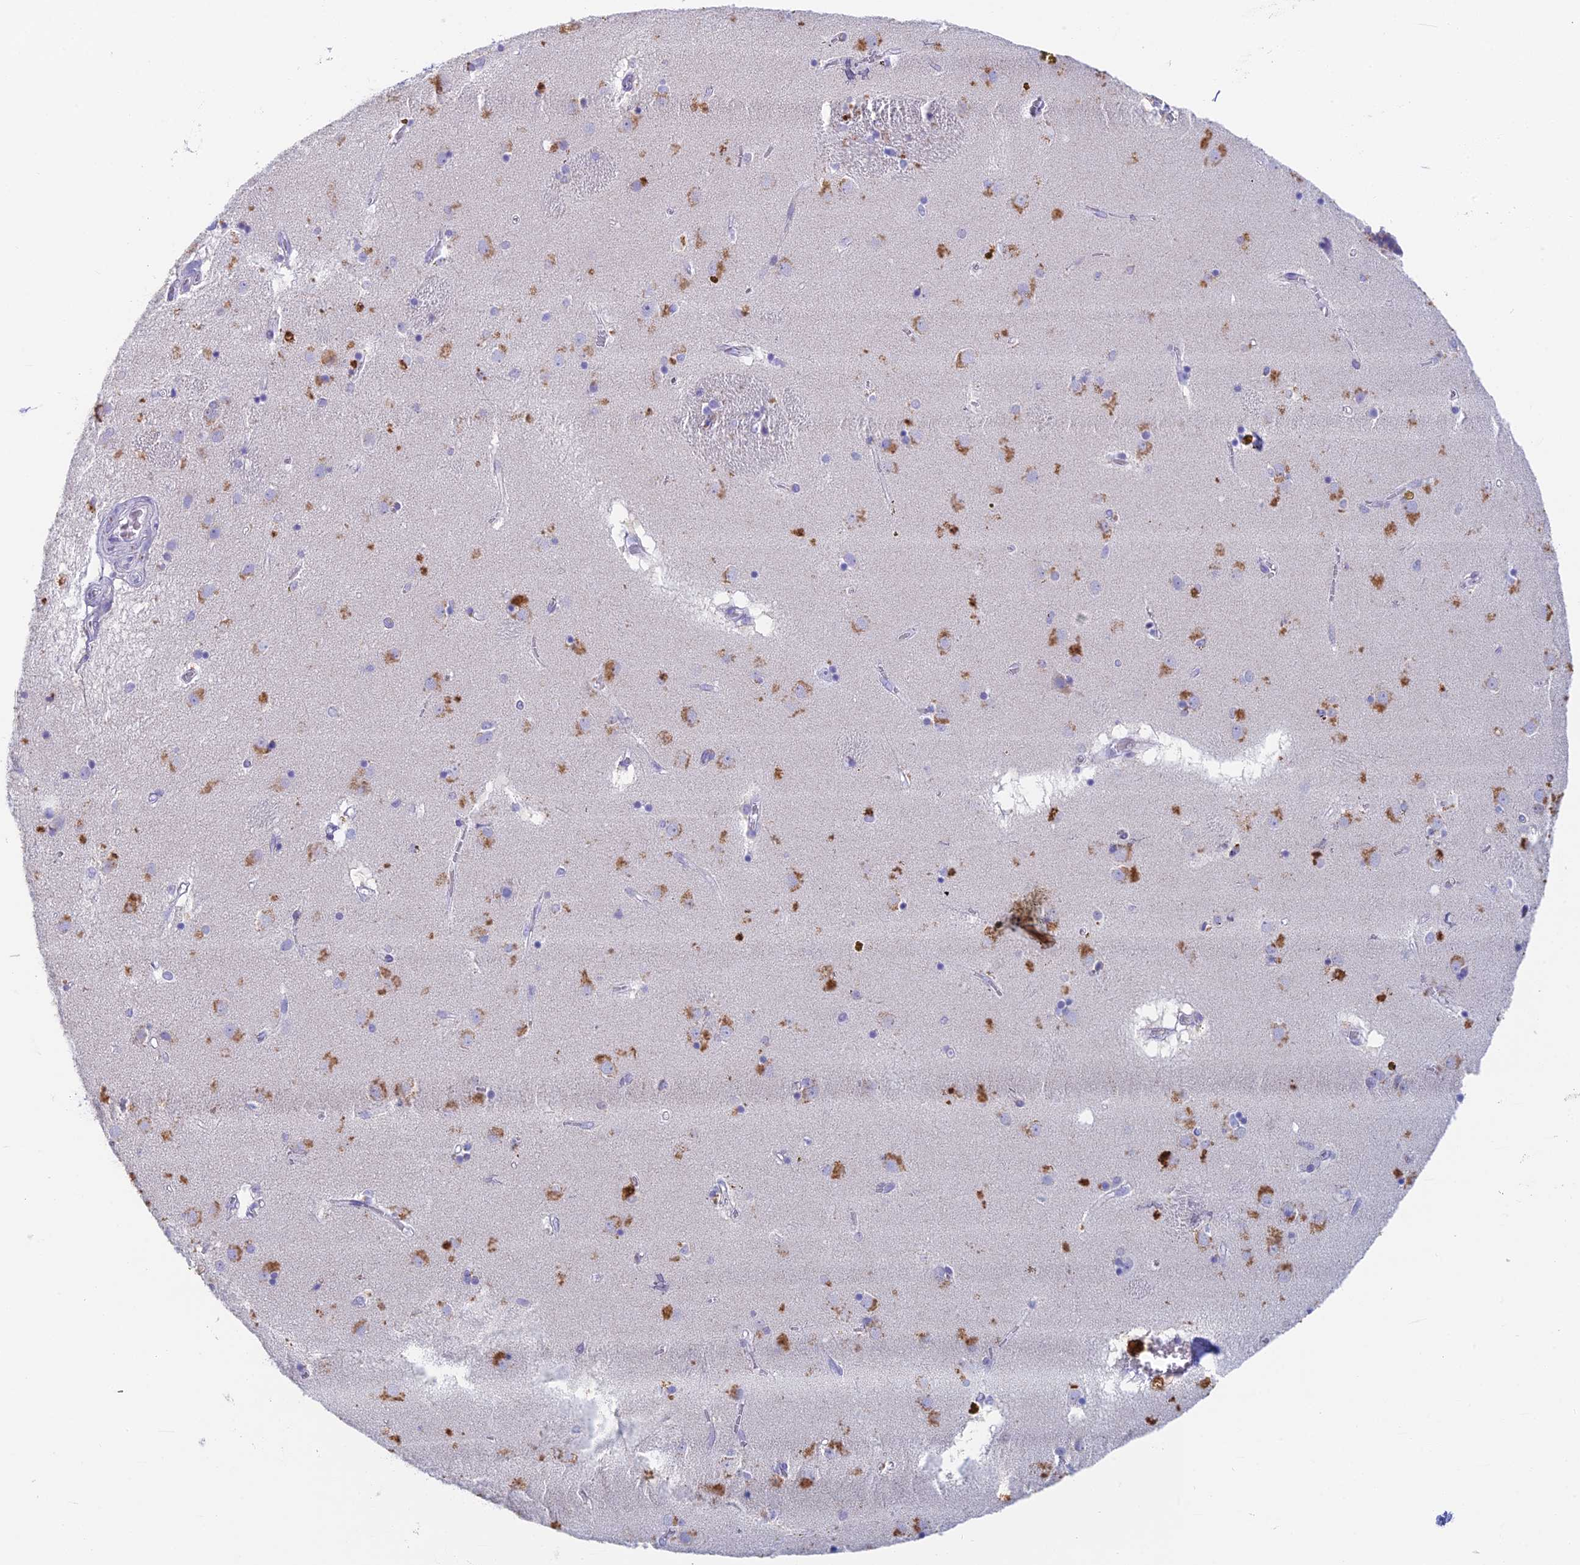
{"staining": {"intensity": "moderate", "quantity": "<25%", "location": "cytoplasmic/membranous"}, "tissue": "caudate", "cell_type": "Glial cells", "image_type": "normal", "snomed": [{"axis": "morphology", "description": "Normal tissue, NOS"}, {"axis": "topography", "description": "Lateral ventricle wall"}], "caption": "High-magnification brightfield microscopy of normal caudate stained with DAB (3,3'-diaminobenzidine) (brown) and counterstained with hematoxylin (blue). glial cells exhibit moderate cytoplasmic/membranous staining is seen in approximately<25% of cells.", "gene": "REXO5", "patient": {"sex": "male", "age": 70}}